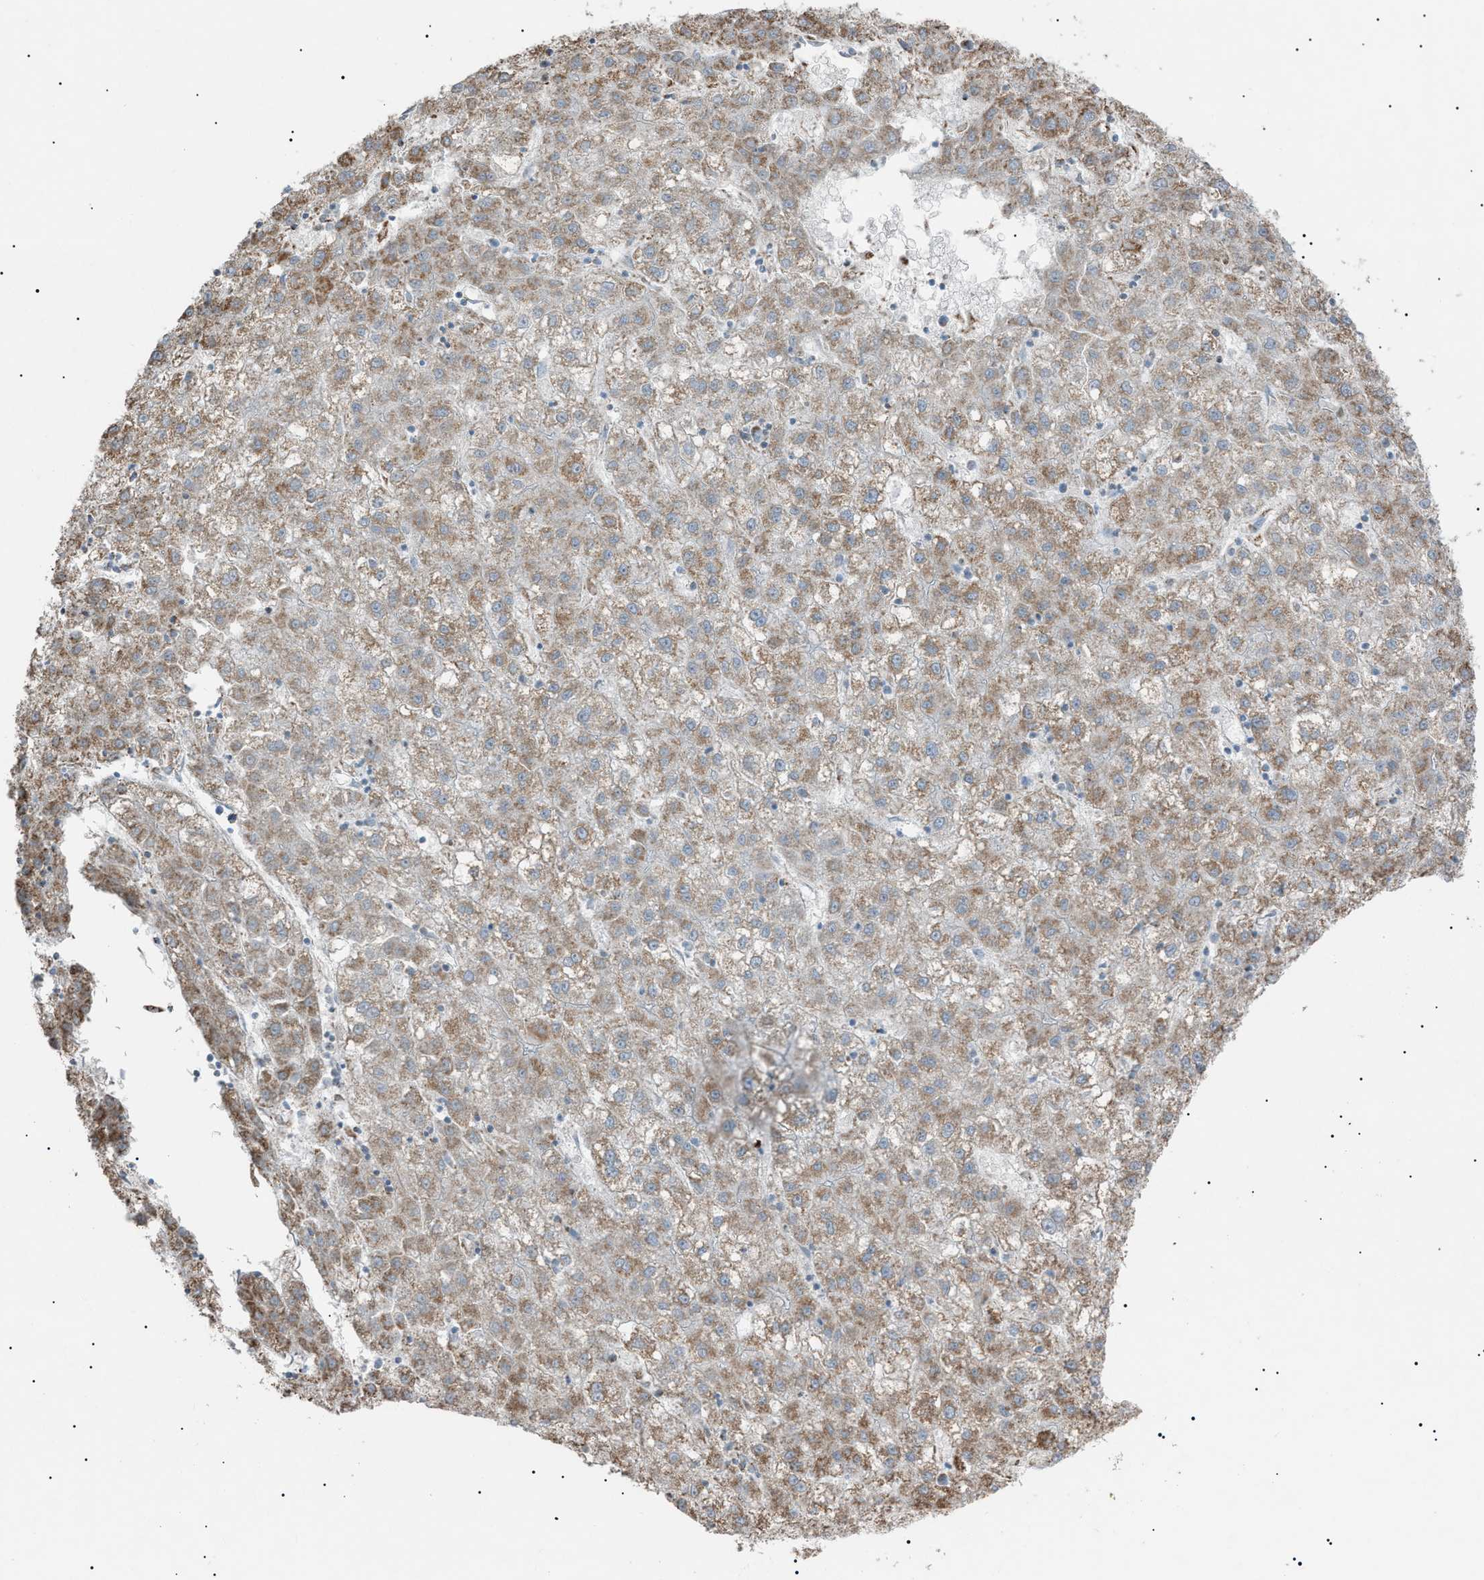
{"staining": {"intensity": "moderate", "quantity": ">75%", "location": "cytoplasmic/membranous"}, "tissue": "liver cancer", "cell_type": "Tumor cells", "image_type": "cancer", "snomed": [{"axis": "morphology", "description": "Carcinoma, Hepatocellular, NOS"}, {"axis": "topography", "description": "Liver"}], "caption": "A high-resolution micrograph shows immunohistochemistry (IHC) staining of liver cancer, which reveals moderate cytoplasmic/membranous staining in about >75% of tumor cells. The staining was performed using DAB, with brown indicating positive protein expression. Nuclei are stained blue with hematoxylin.", "gene": "ZNF516", "patient": {"sex": "male", "age": 72}}